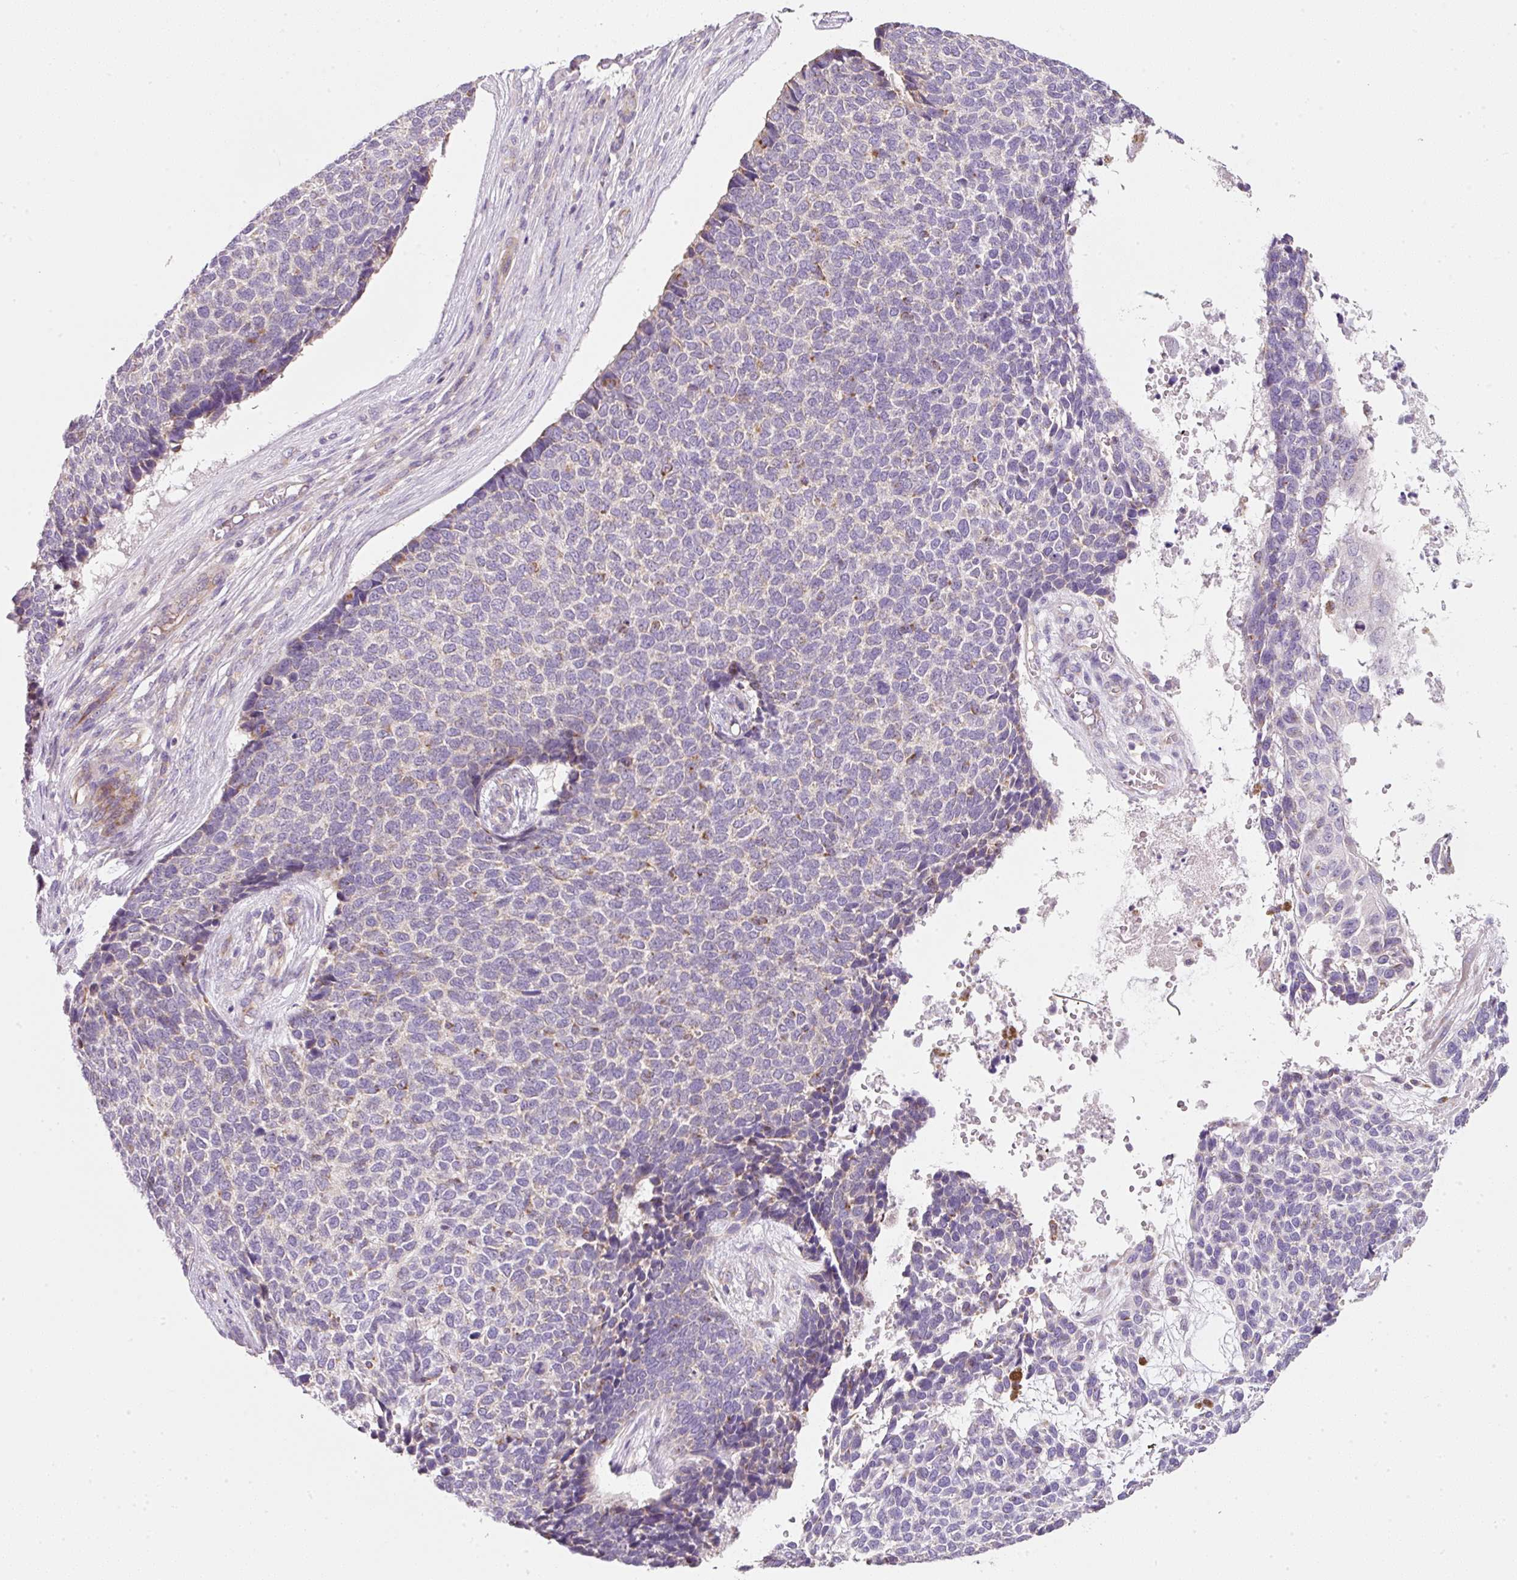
{"staining": {"intensity": "moderate", "quantity": "<25%", "location": "cytoplasmic/membranous"}, "tissue": "skin cancer", "cell_type": "Tumor cells", "image_type": "cancer", "snomed": [{"axis": "morphology", "description": "Basal cell carcinoma"}, {"axis": "topography", "description": "Skin"}], "caption": "Protein staining of skin basal cell carcinoma tissue exhibits moderate cytoplasmic/membranous positivity in approximately <25% of tumor cells. The protein is shown in brown color, while the nuclei are stained blue.", "gene": "NDUFA1", "patient": {"sex": "female", "age": 84}}